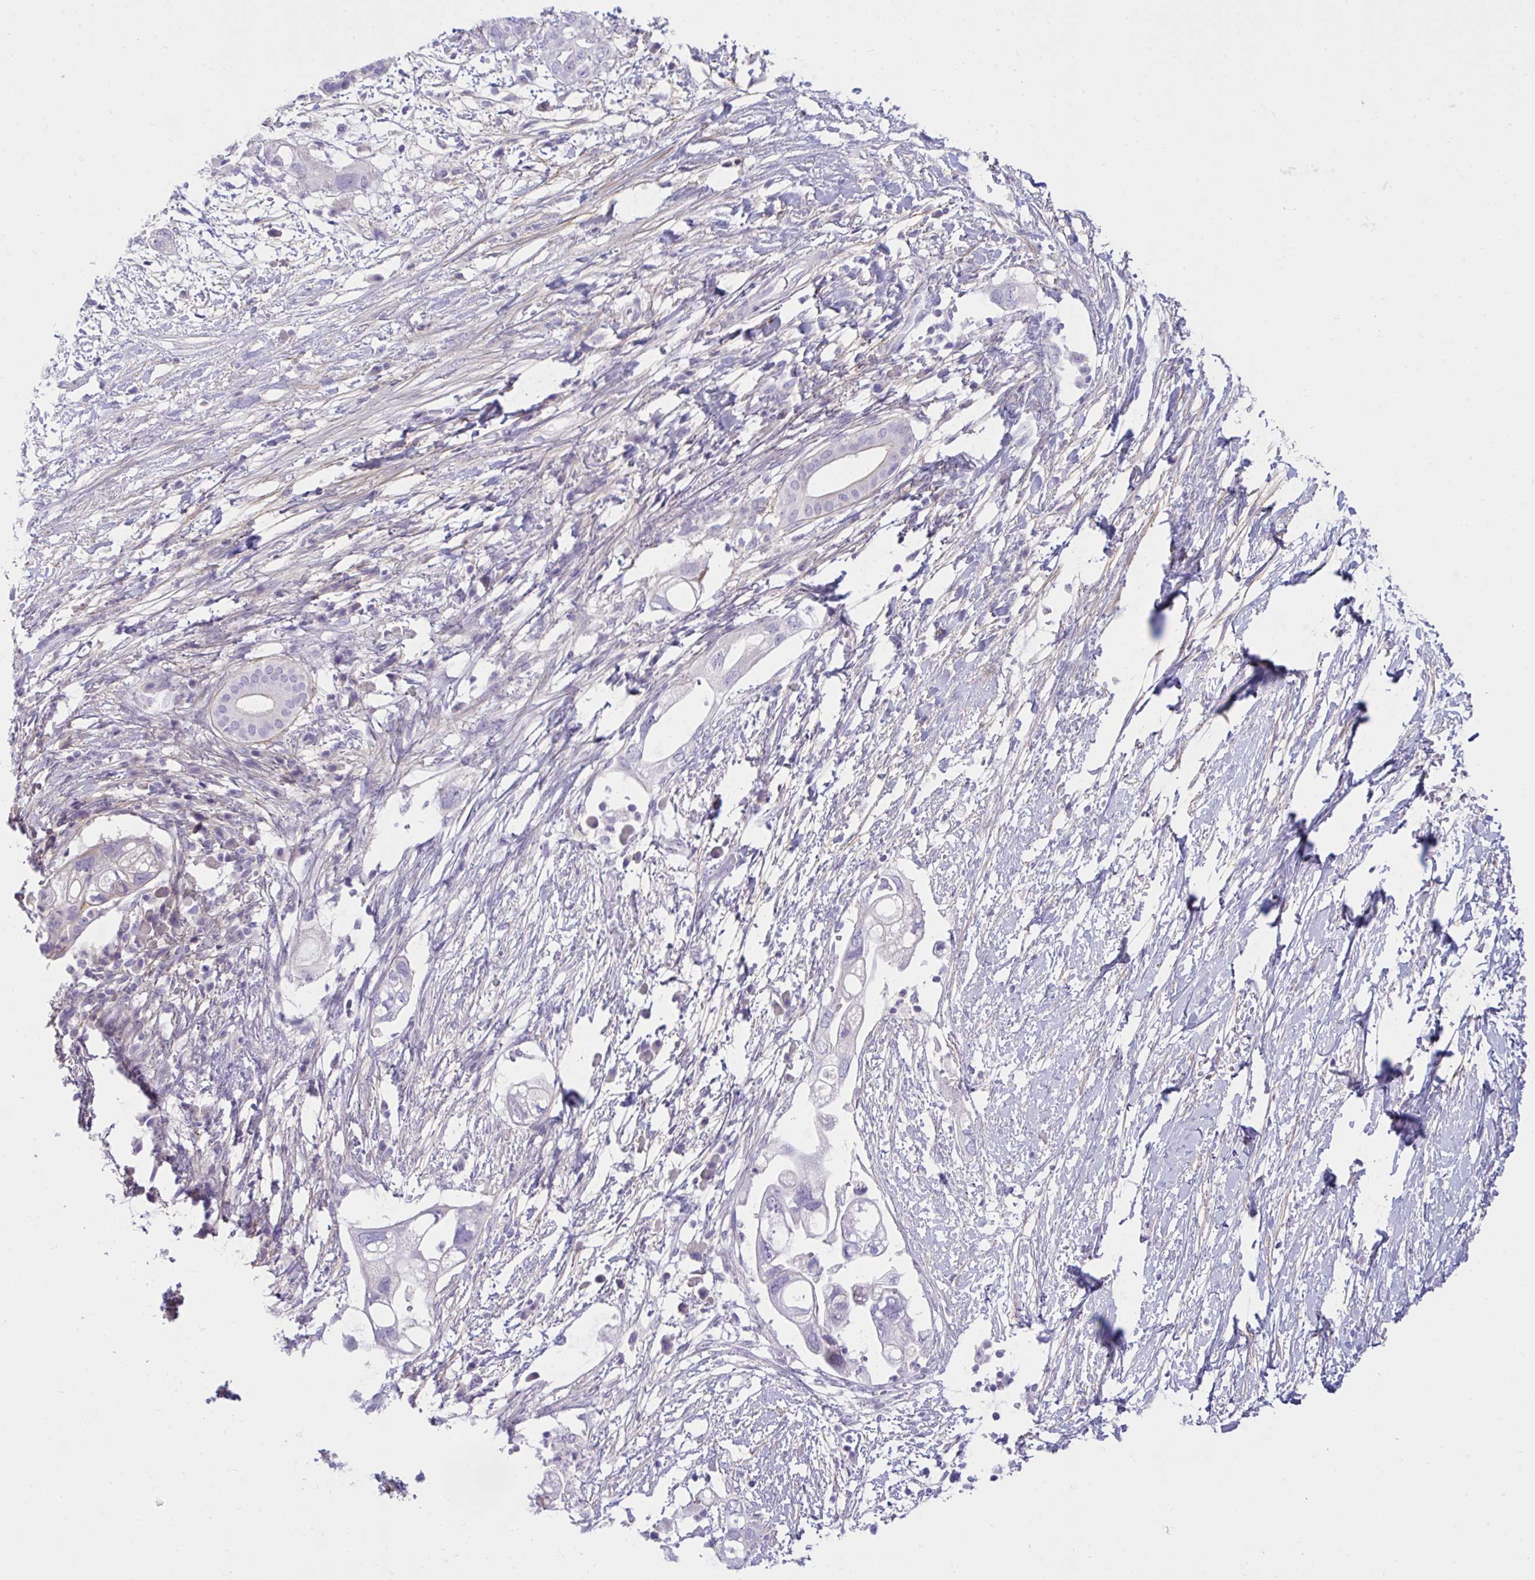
{"staining": {"intensity": "negative", "quantity": "none", "location": "none"}, "tissue": "pancreatic cancer", "cell_type": "Tumor cells", "image_type": "cancer", "snomed": [{"axis": "morphology", "description": "Adenocarcinoma, NOS"}, {"axis": "topography", "description": "Pancreas"}], "caption": "This is an immunohistochemistry (IHC) micrograph of pancreatic cancer. There is no positivity in tumor cells.", "gene": "PIGZ", "patient": {"sex": "female", "age": 72}}